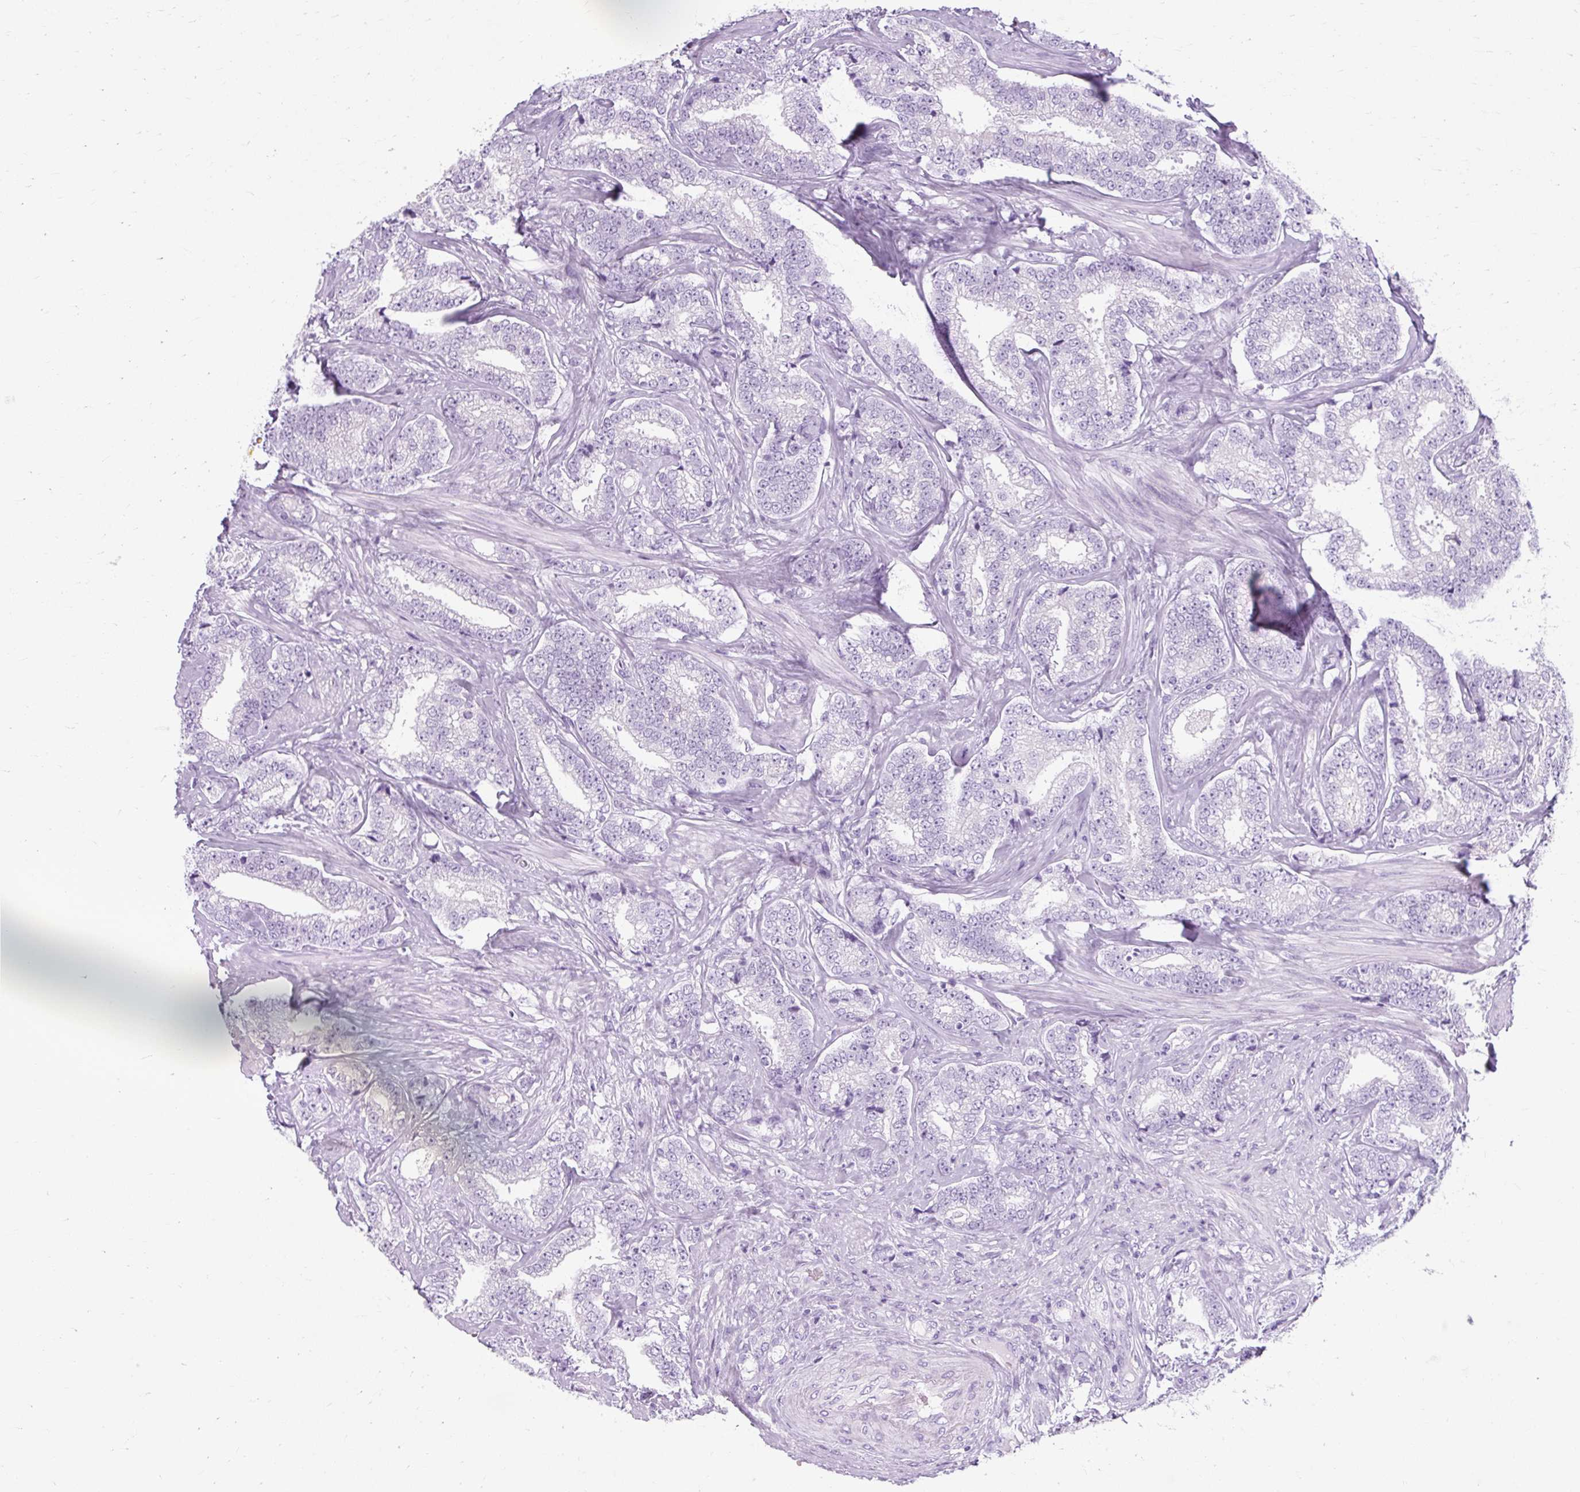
{"staining": {"intensity": "negative", "quantity": "none", "location": "none"}, "tissue": "prostate cancer", "cell_type": "Tumor cells", "image_type": "cancer", "snomed": [{"axis": "morphology", "description": "Adenocarcinoma, Low grade"}, {"axis": "topography", "description": "Prostate"}], "caption": "A histopathology image of prostate cancer stained for a protein exhibits no brown staining in tumor cells. The staining is performed using DAB brown chromogen with nuclei counter-stained in using hematoxylin.", "gene": "TMEM89", "patient": {"sex": "male", "age": 63}}